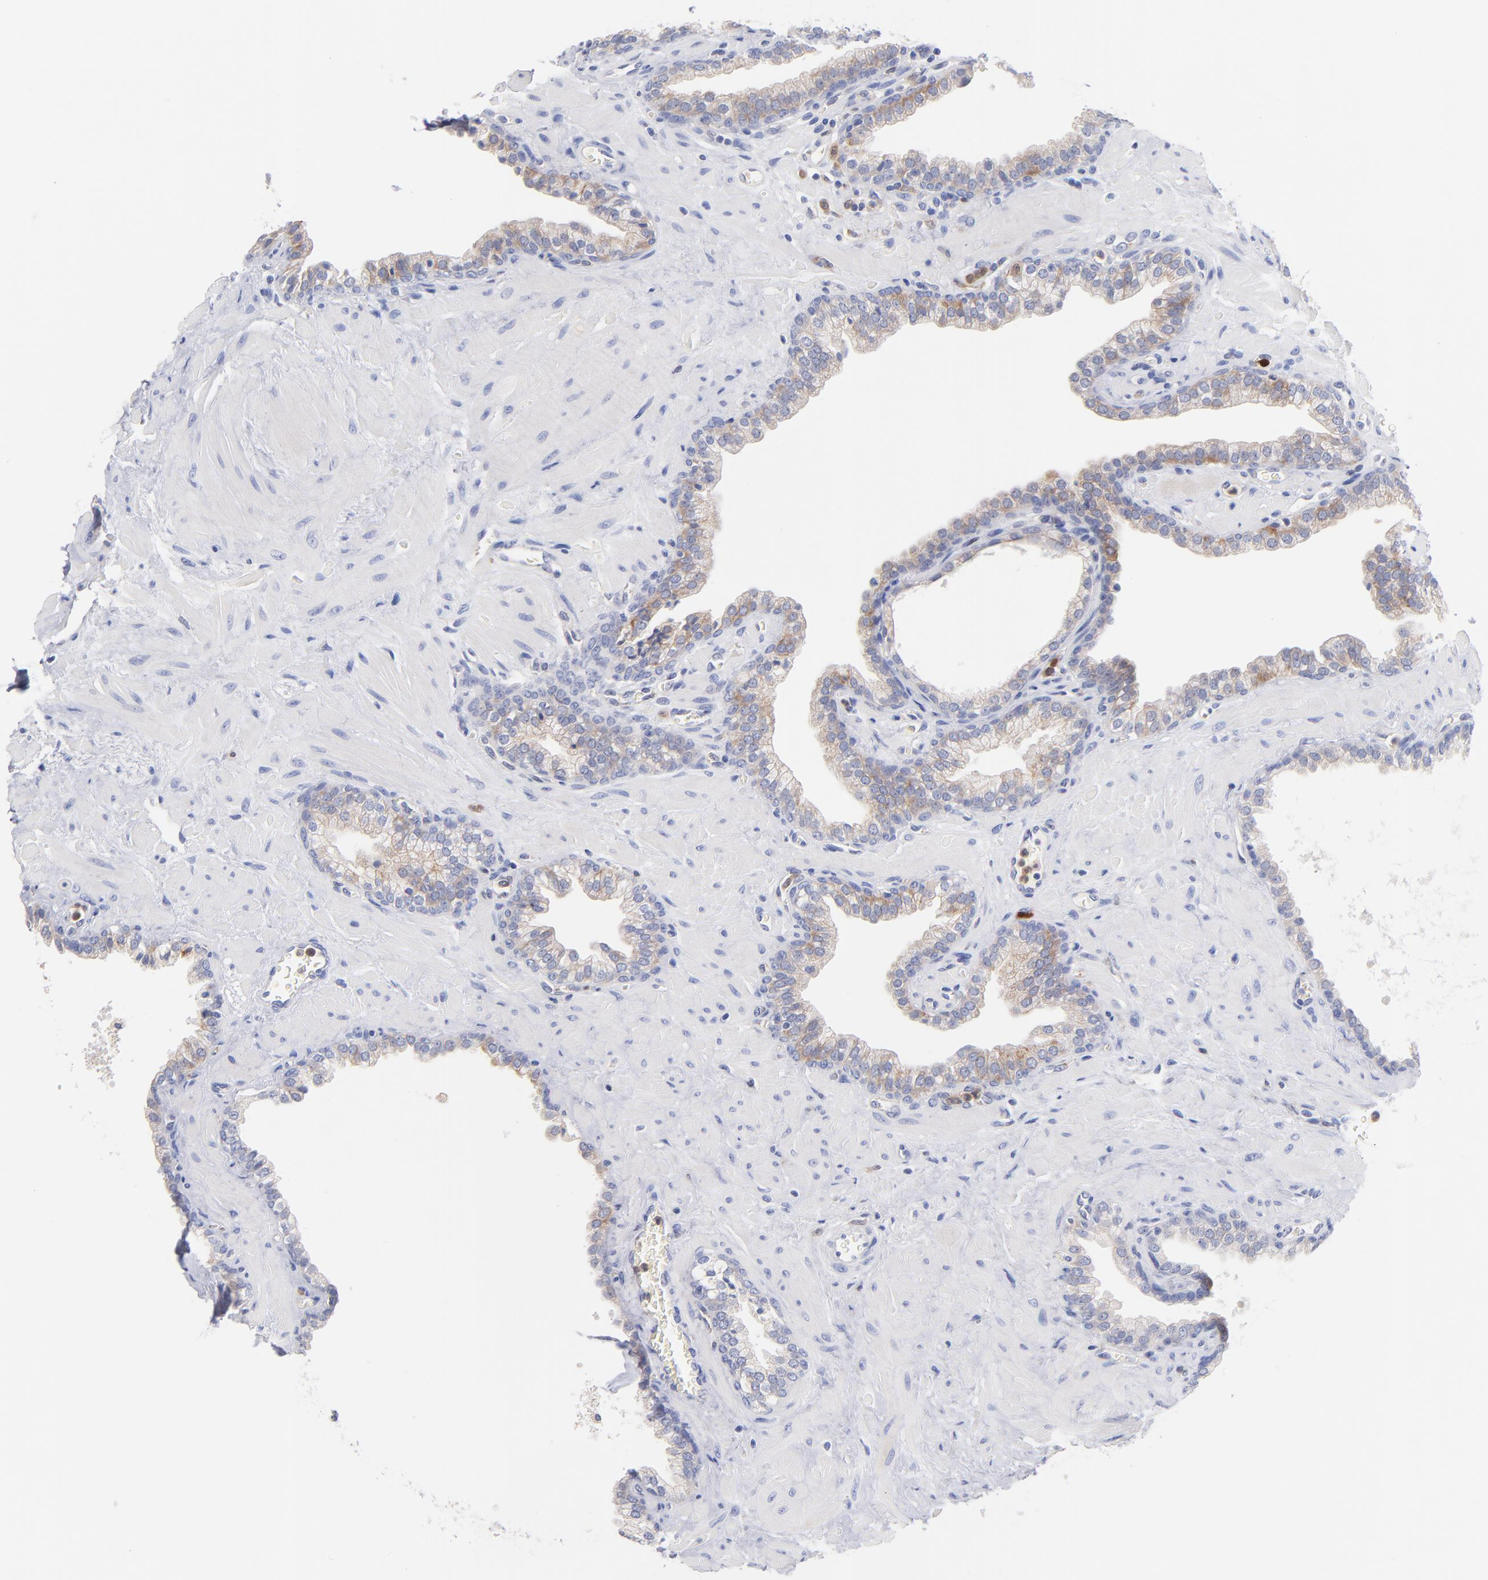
{"staining": {"intensity": "weak", "quantity": ">75%", "location": "cytoplasmic/membranous"}, "tissue": "prostate", "cell_type": "Glandular cells", "image_type": "normal", "snomed": [{"axis": "morphology", "description": "Normal tissue, NOS"}, {"axis": "topography", "description": "Prostate"}], "caption": "High-magnification brightfield microscopy of unremarkable prostate stained with DAB (3,3'-diaminobenzidine) (brown) and counterstained with hematoxylin (blue). glandular cells exhibit weak cytoplasmic/membranous expression is present in approximately>75% of cells. The staining was performed using DAB, with brown indicating positive protein expression. Nuclei are stained blue with hematoxylin.", "gene": "BID", "patient": {"sex": "male", "age": 60}}